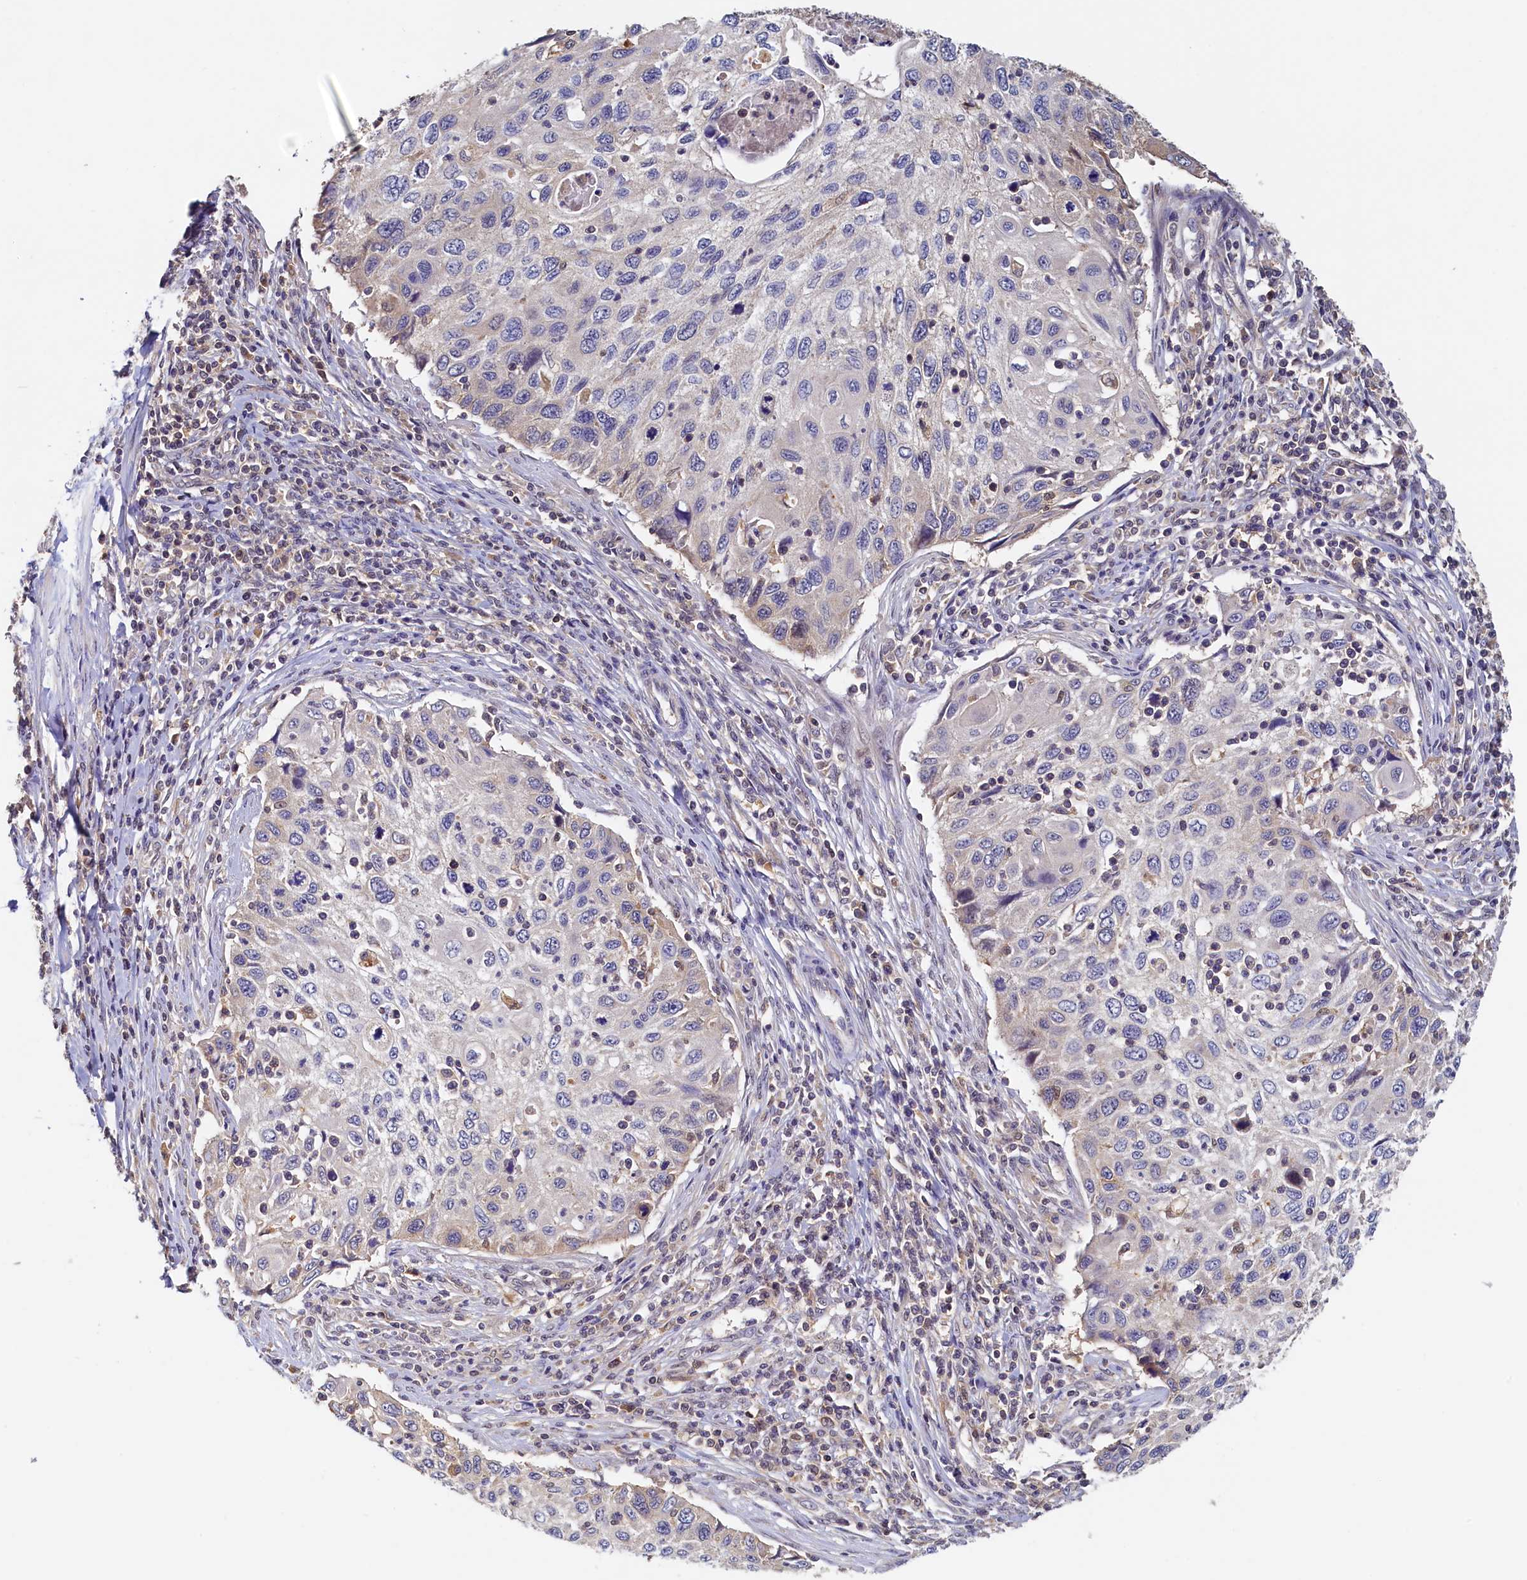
{"staining": {"intensity": "weak", "quantity": "<25%", "location": "cytoplasmic/membranous"}, "tissue": "cervical cancer", "cell_type": "Tumor cells", "image_type": "cancer", "snomed": [{"axis": "morphology", "description": "Squamous cell carcinoma, NOS"}, {"axis": "topography", "description": "Cervix"}], "caption": "A histopathology image of human squamous cell carcinoma (cervical) is negative for staining in tumor cells.", "gene": "PAAF1", "patient": {"sex": "female", "age": 70}}